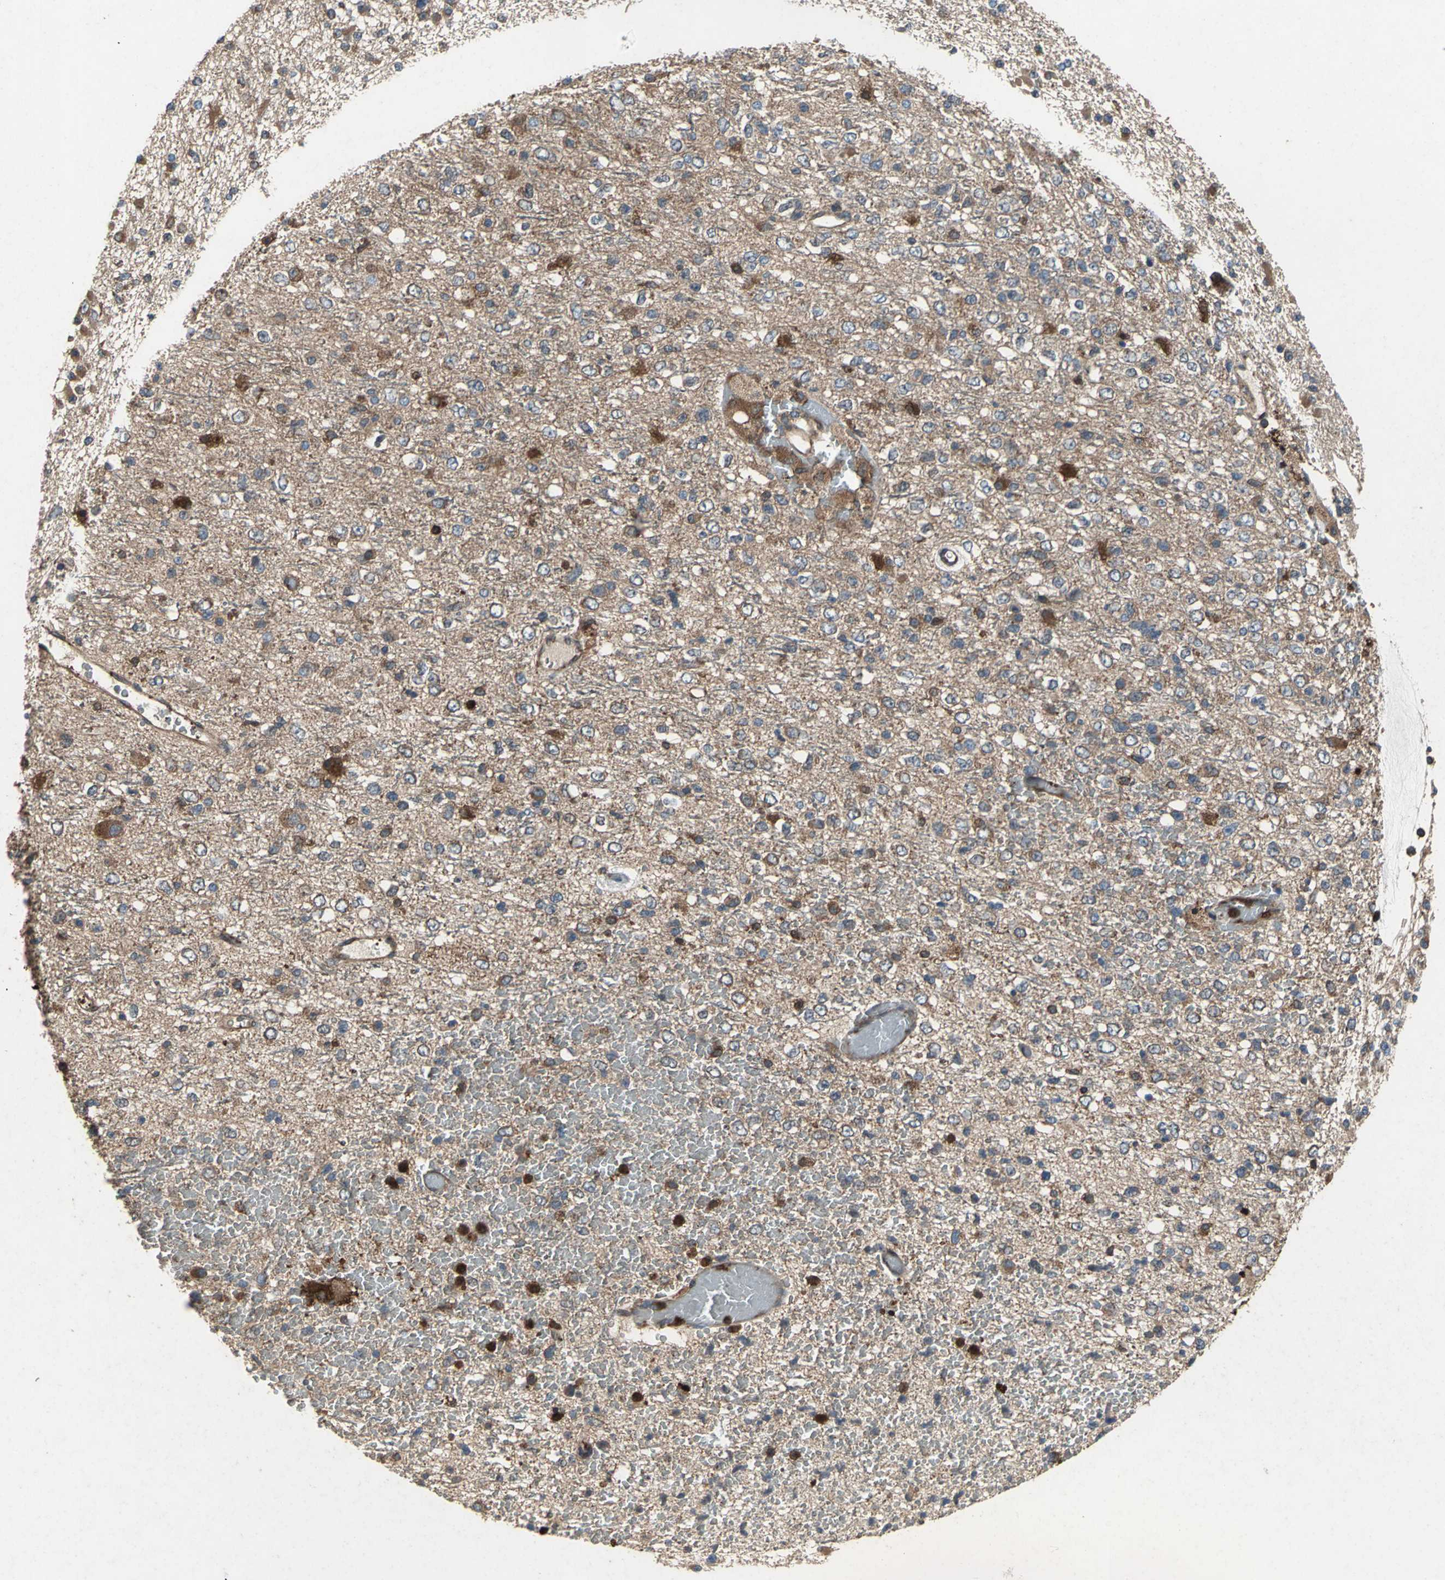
{"staining": {"intensity": "strong", "quantity": ">75%", "location": "cytoplasmic/membranous"}, "tissue": "glioma", "cell_type": "Tumor cells", "image_type": "cancer", "snomed": [{"axis": "morphology", "description": "Glioma, malignant, High grade"}, {"axis": "topography", "description": "pancreas cauda"}], "caption": "Immunohistochemistry (IHC) of human glioma displays high levels of strong cytoplasmic/membranous staining in about >75% of tumor cells.", "gene": "CAPN1", "patient": {"sex": "male", "age": 60}}